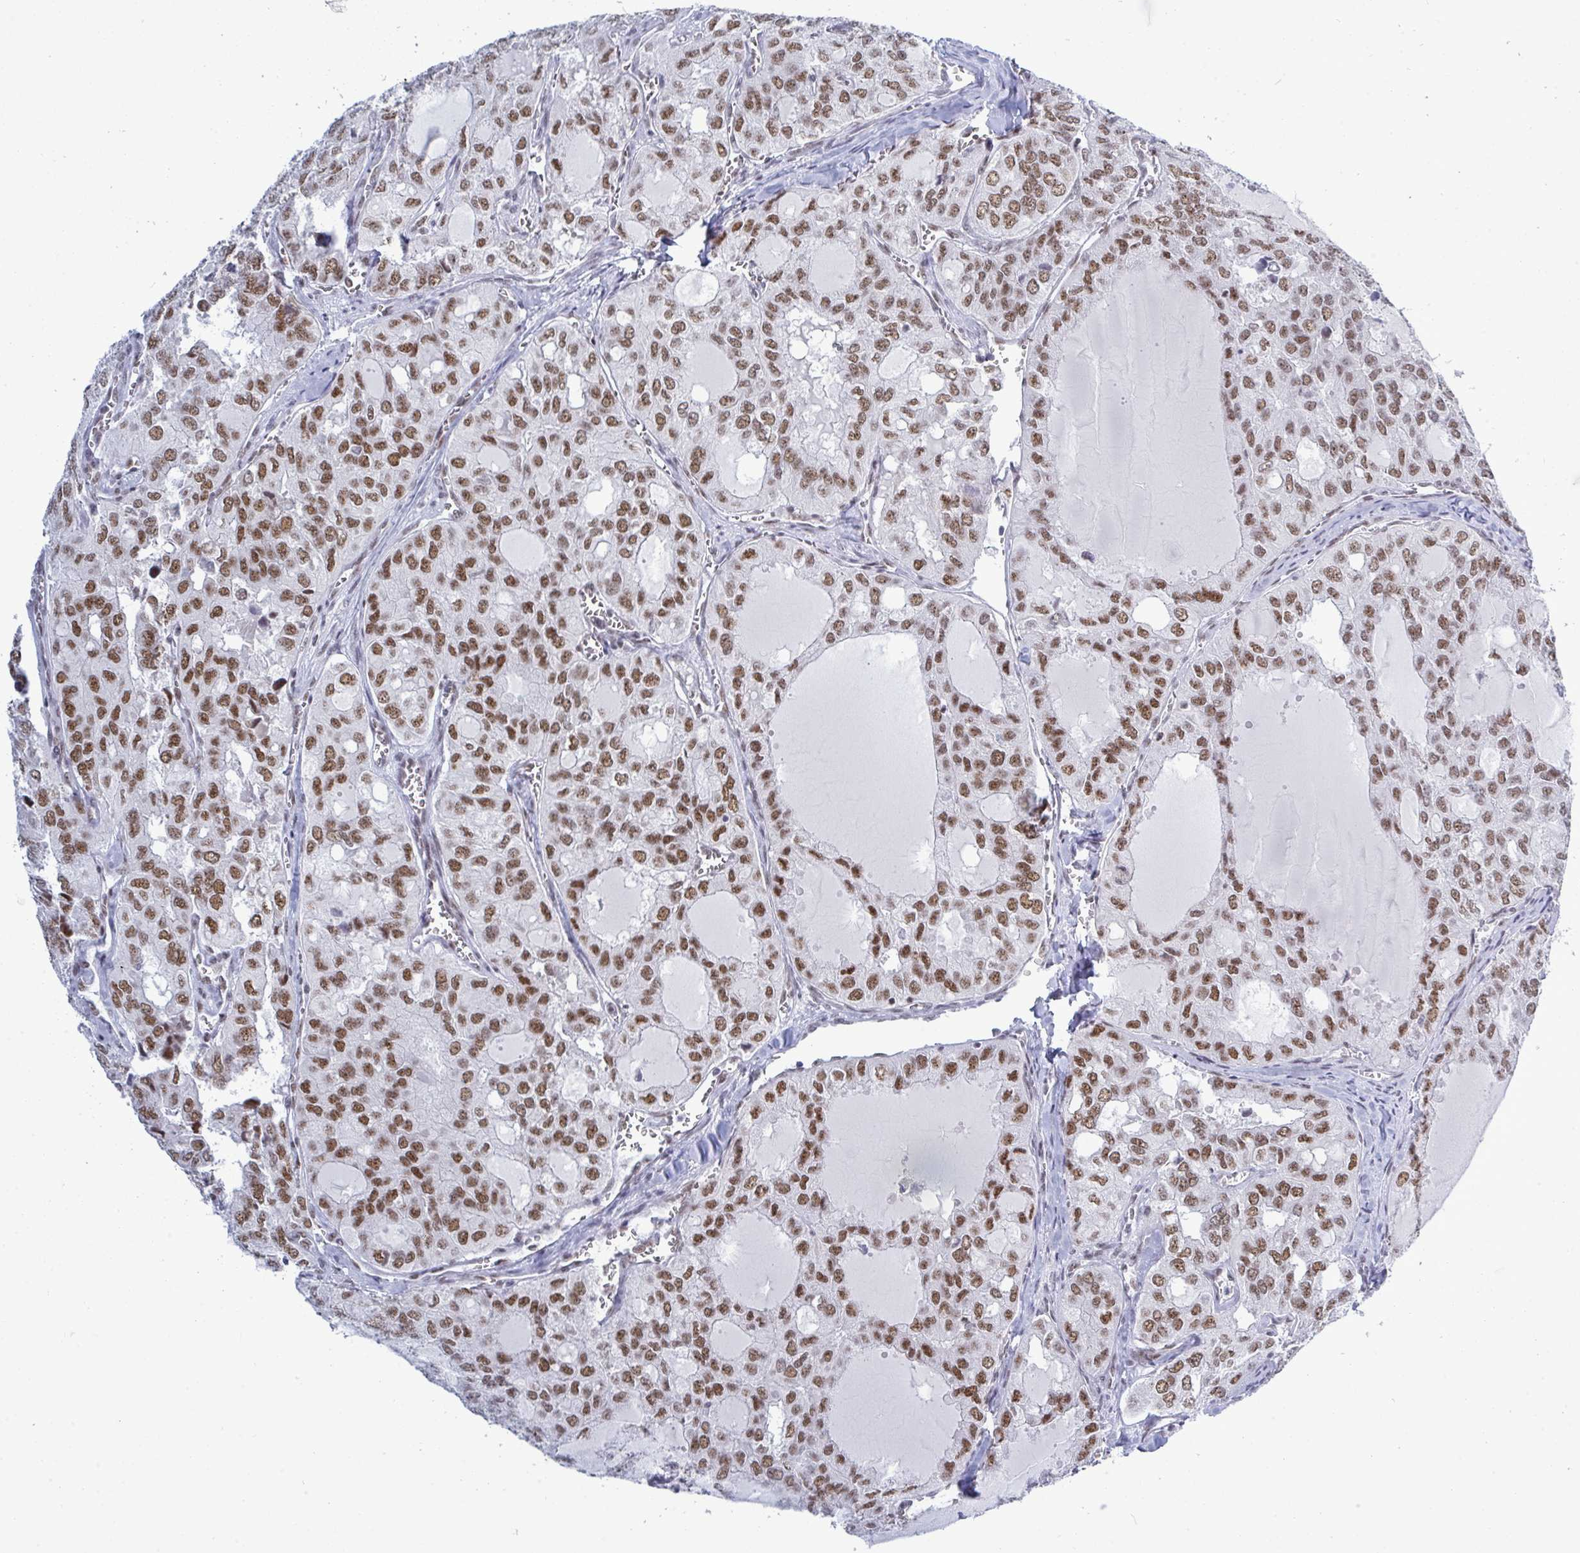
{"staining": {"intensity": "moderate", "quantity": ">75%", "location": "nuclear"}, "tissue": "thyroid cancer", "cell_type": "Tumor cells", "image_type": "cancer", "snomed": [{"axis": "morphology", "description": "Follicular adenoma carcinoma, NOS"}, {"axis": "topography", "description": "Thyroid gland"}], "caption": "An immunohistochemistry (IHC) image of tumor tissue is shown. Protein staining in brown shows moderate nuclear positivity in thyroid cancer within tumor cells. The protein is shown in brown color, while the nuclei are stained blue.", "gene": "PPP1R10", "patient": {"sex": "male", "age": 75}}